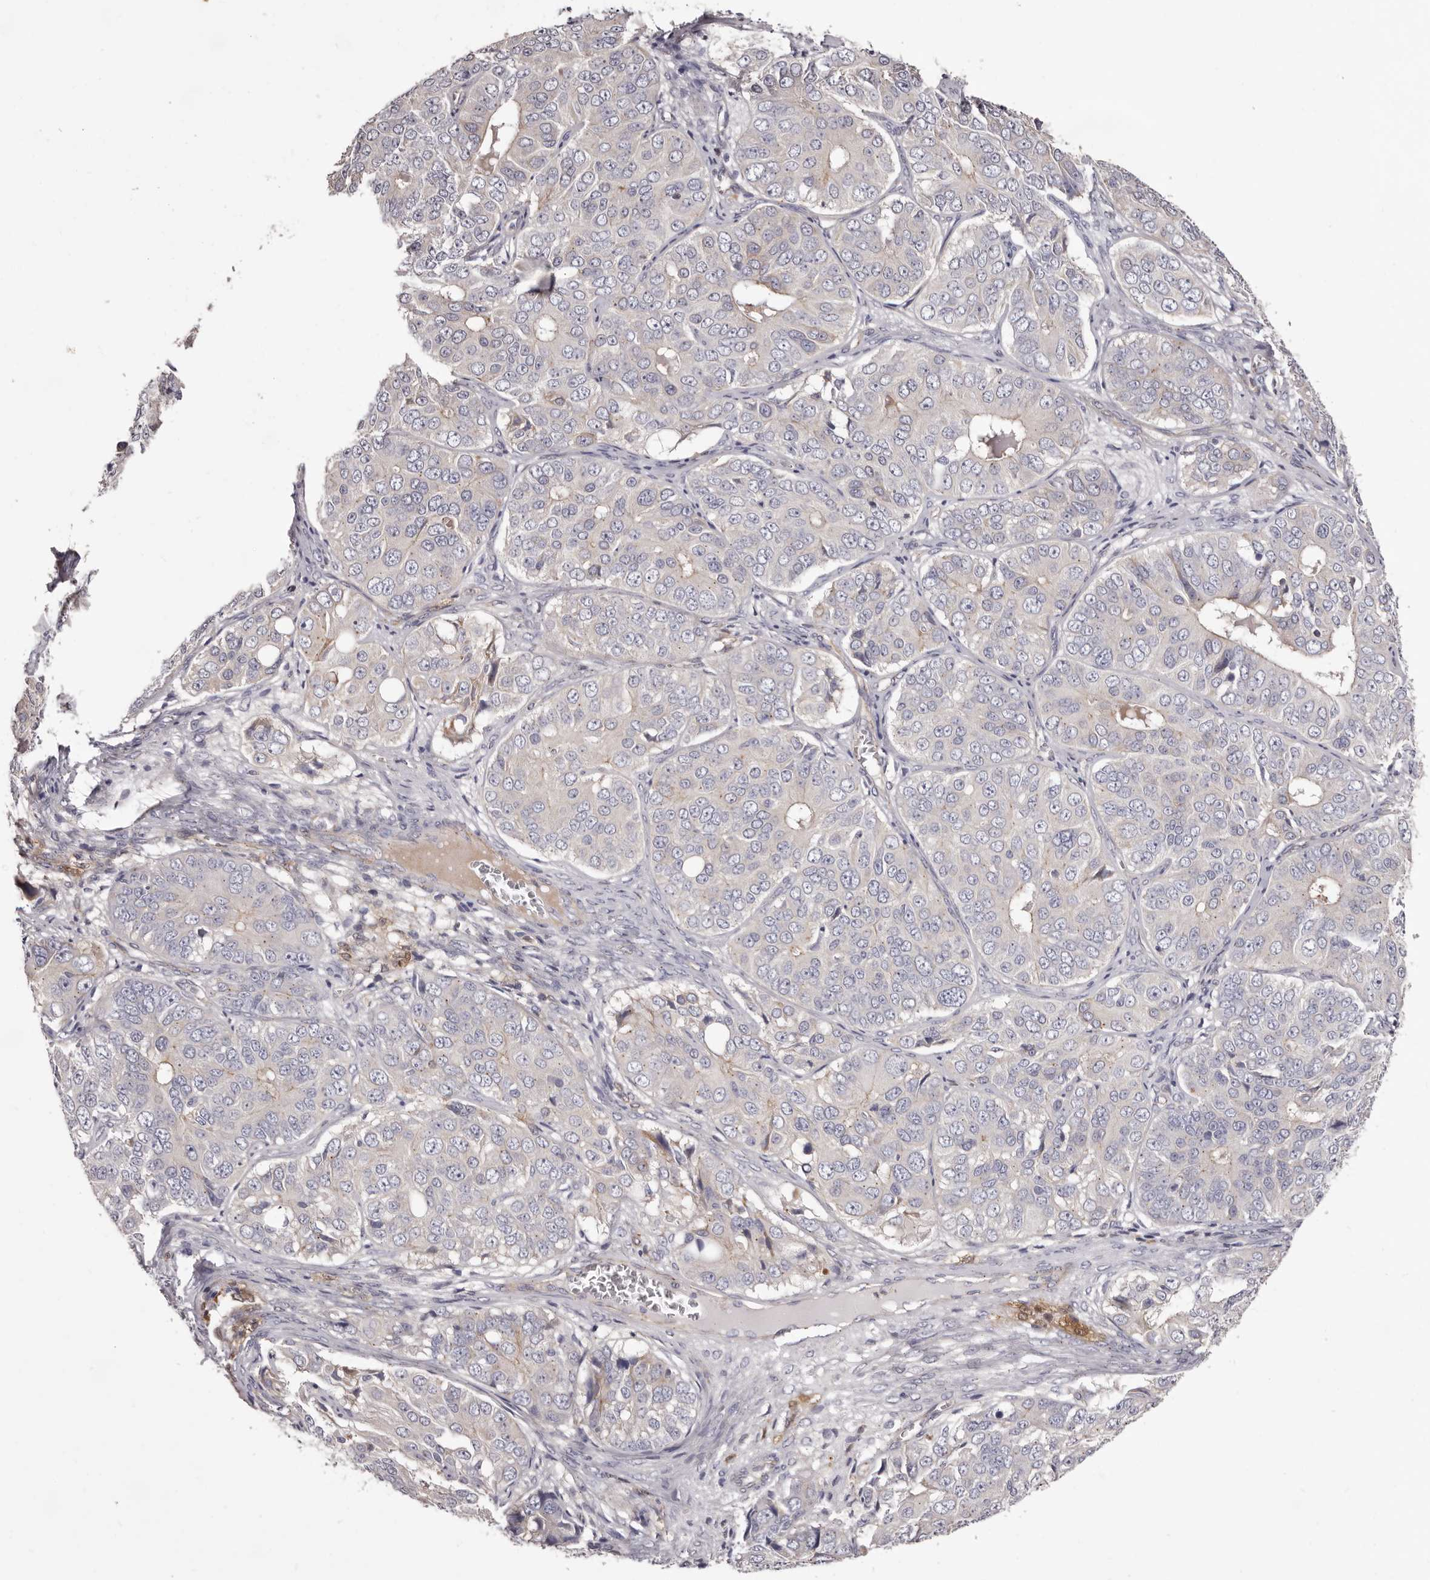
{"staining": {"intensity": "negative", "quantity": "none", "location": "none"}, "tissue": "ovarian cancer", "cell_type": "Tumor cells", "image_type": "cancer", "snomed": [{"axis": "morphology", "description": "Carcinoma, endometroid"}, {"axis": "topography", "description": "Ovary"}], "caption": "Tumor cells show no significant expression in ovarian cancer (endometroid carcinoma).", "gene": "PEG10", "patient": {"sex": "female", "age": 51}}